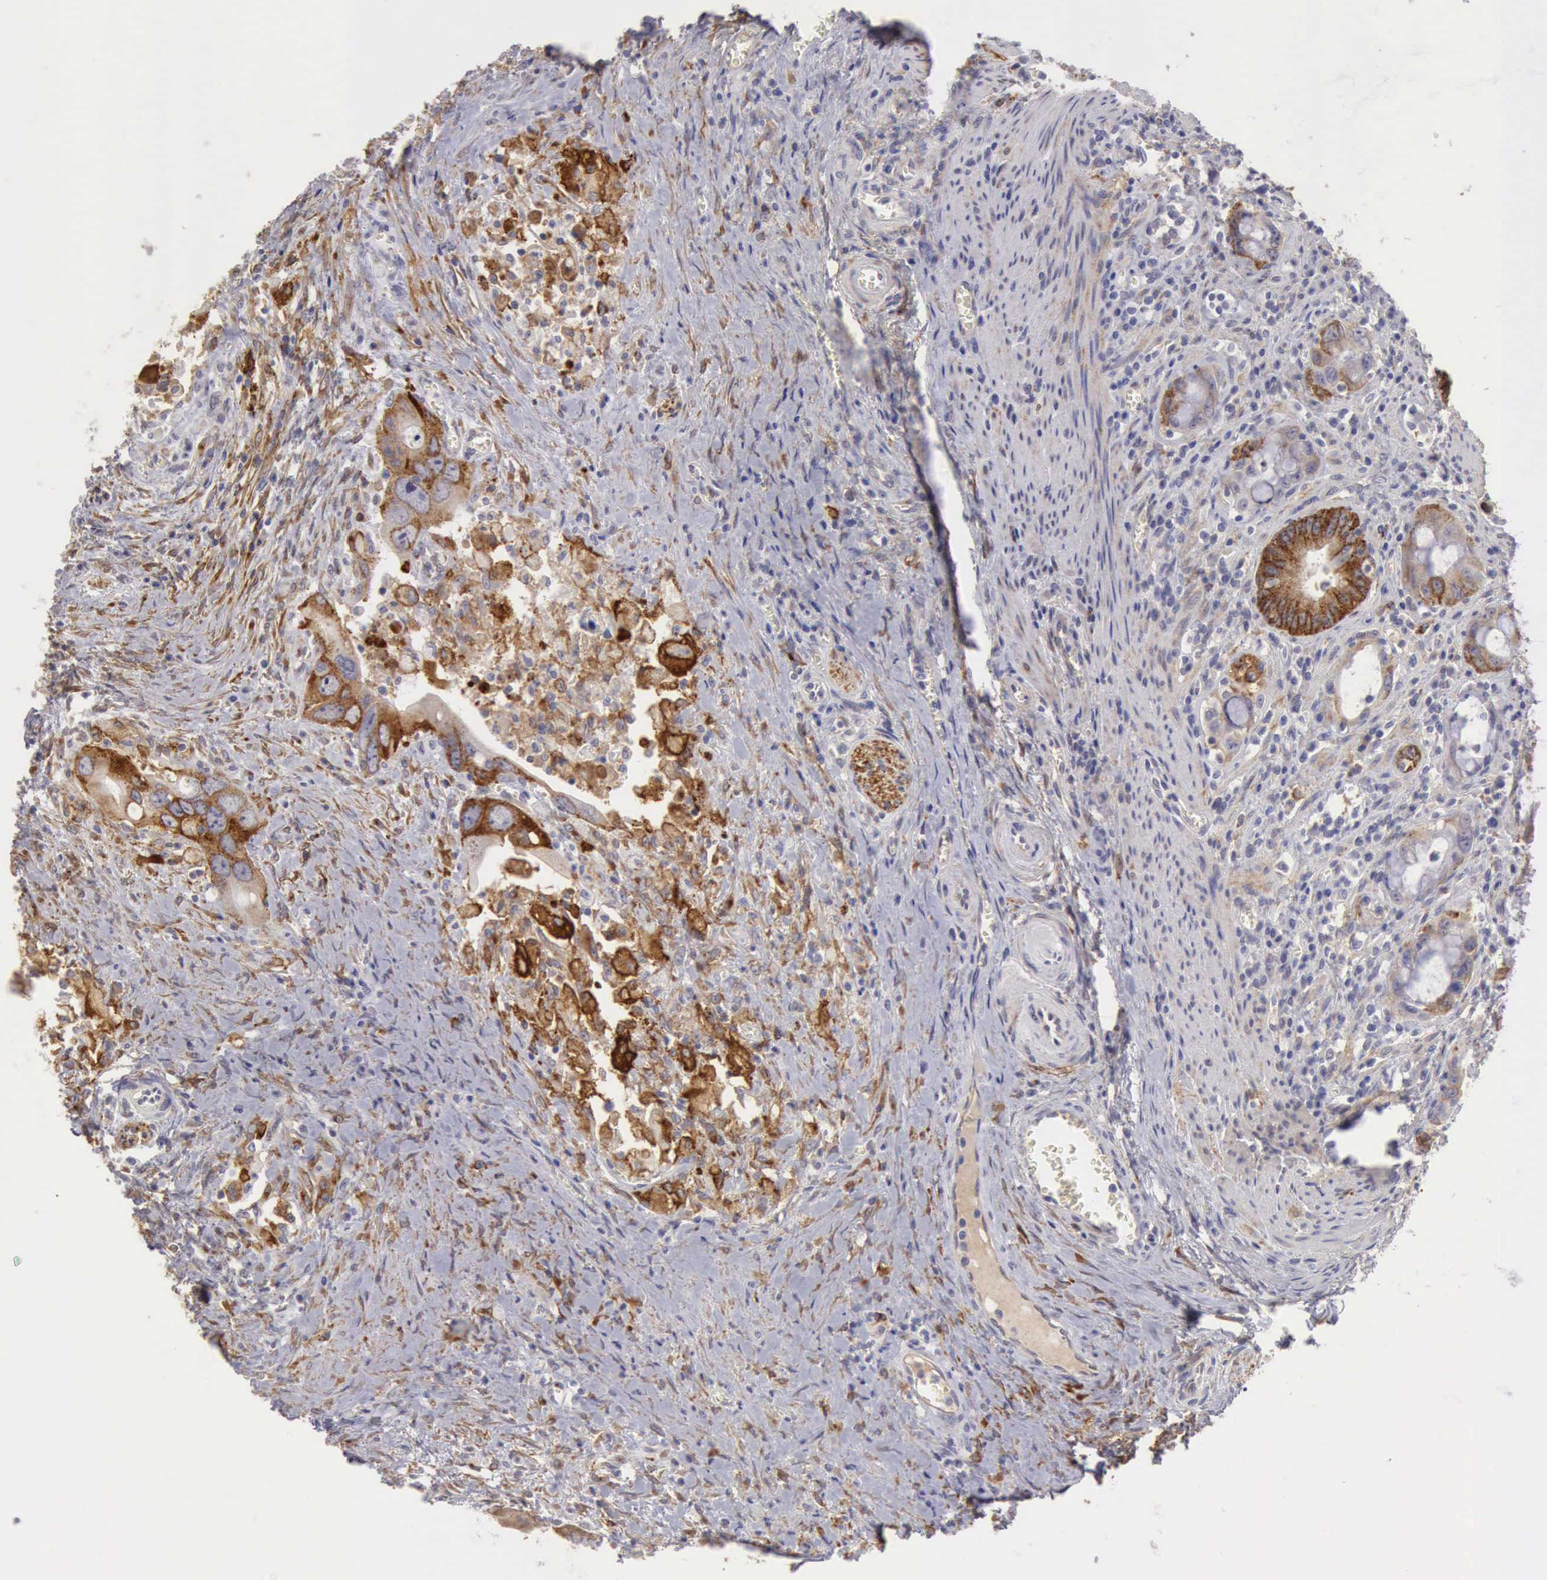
{"staining": {"intensity": "moderate", "quantity": ">75%", "location": "cytoplasmic/membranous"}, "tissue": "colorectal cancer", "cell_type": "Tumor cells", "image_type": "cancer", "snomed": [{"axis": "morphology", "description": "Adenocarcinoma, NOS"}, {"axis": "topography", "description": "Rectum"}], "caption": "IHC (DAB) staining of human adenocarcinoma (colorectal) demonstrates moderate cytoplasmic/membranous protein positivity in about >75% of tumor cells. (DAB IHC, brown staining for protein, blue staining for nuclei).", "gene": "TFRC", "patient": {"sex": "male", "age": 70}}